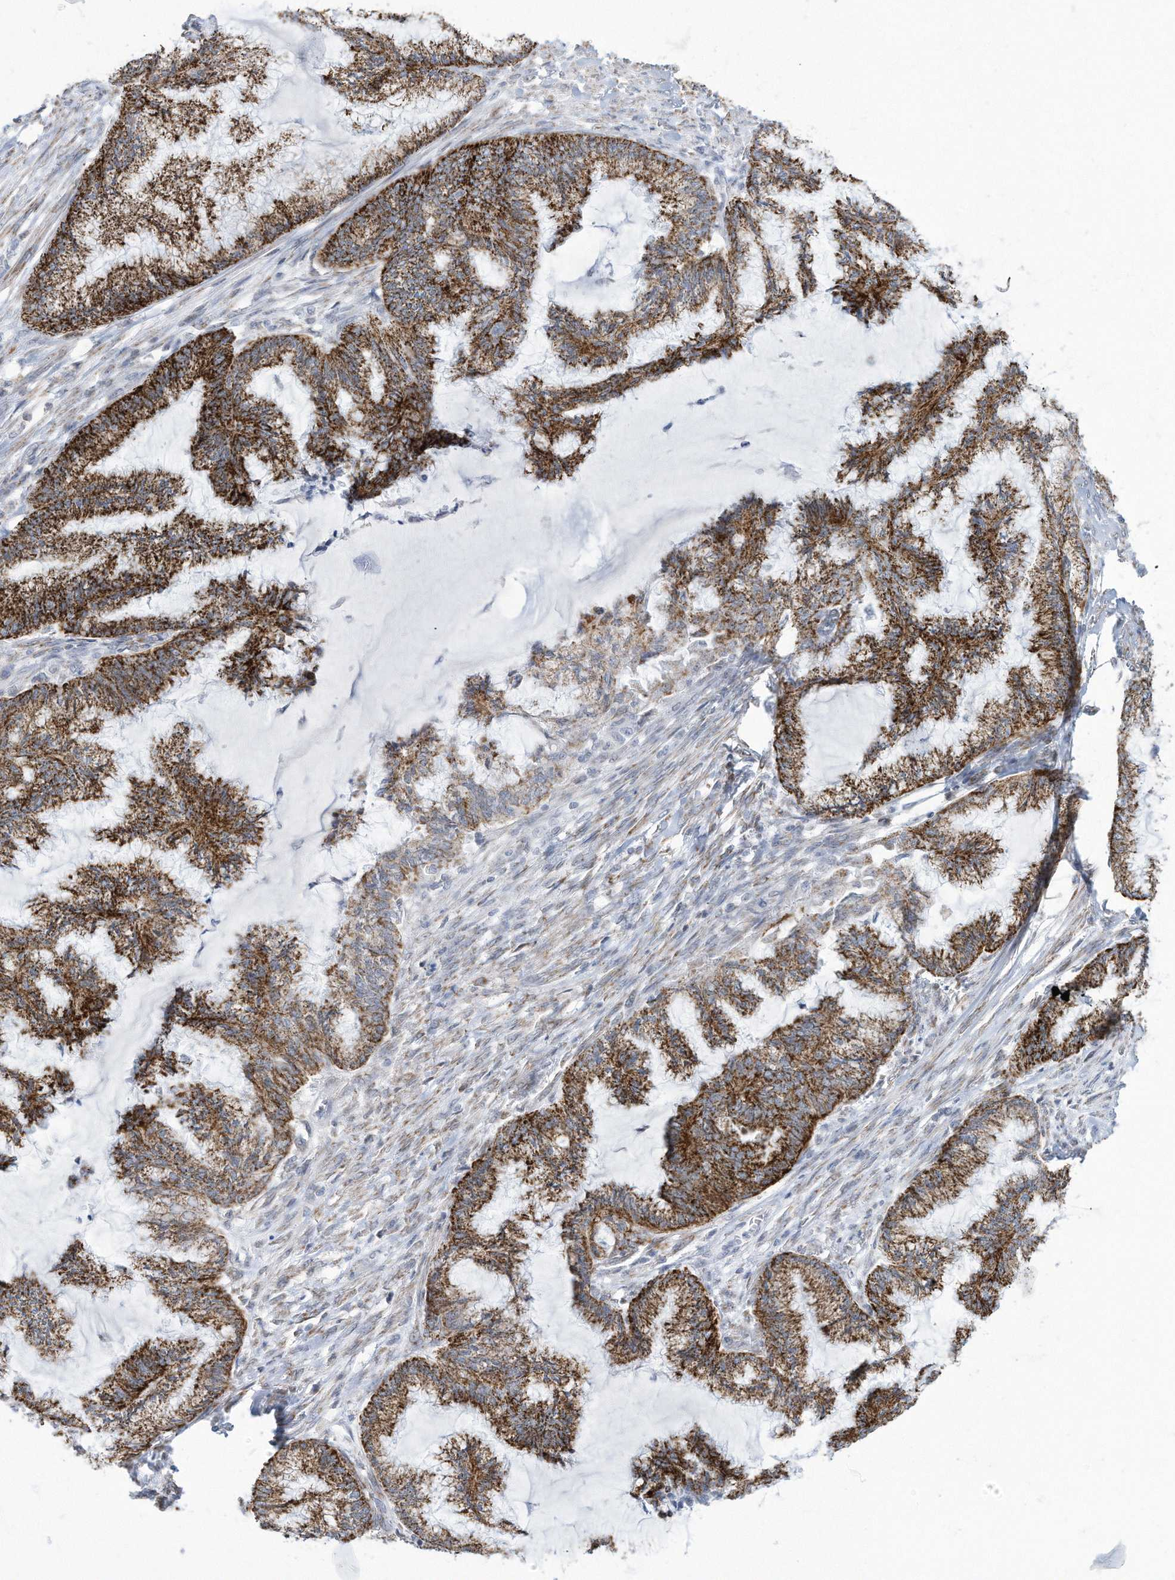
{"staining": {"intensity": "strong", "quantity": ">75%", "location": "cytoplasmic/membranous"}, "tissue": "endometrial cancer", "cell_type": "Tumor cells", "image_type": "cancer", "snomed": [{"axis": "morphology", "description": "Adenocarcinoma, NOS"}, {"axis": "topography", "description": "Endometrium"}], "caption": "Endometrial cancer (adenocarcinoma) tissue shows strong cytoplasmic/membranous staining in about >75% of tumor cells, visualized by immunohistochemistry.", "gene": "ALDH6A1", "patient": {"sex": "female", "age": 86}}